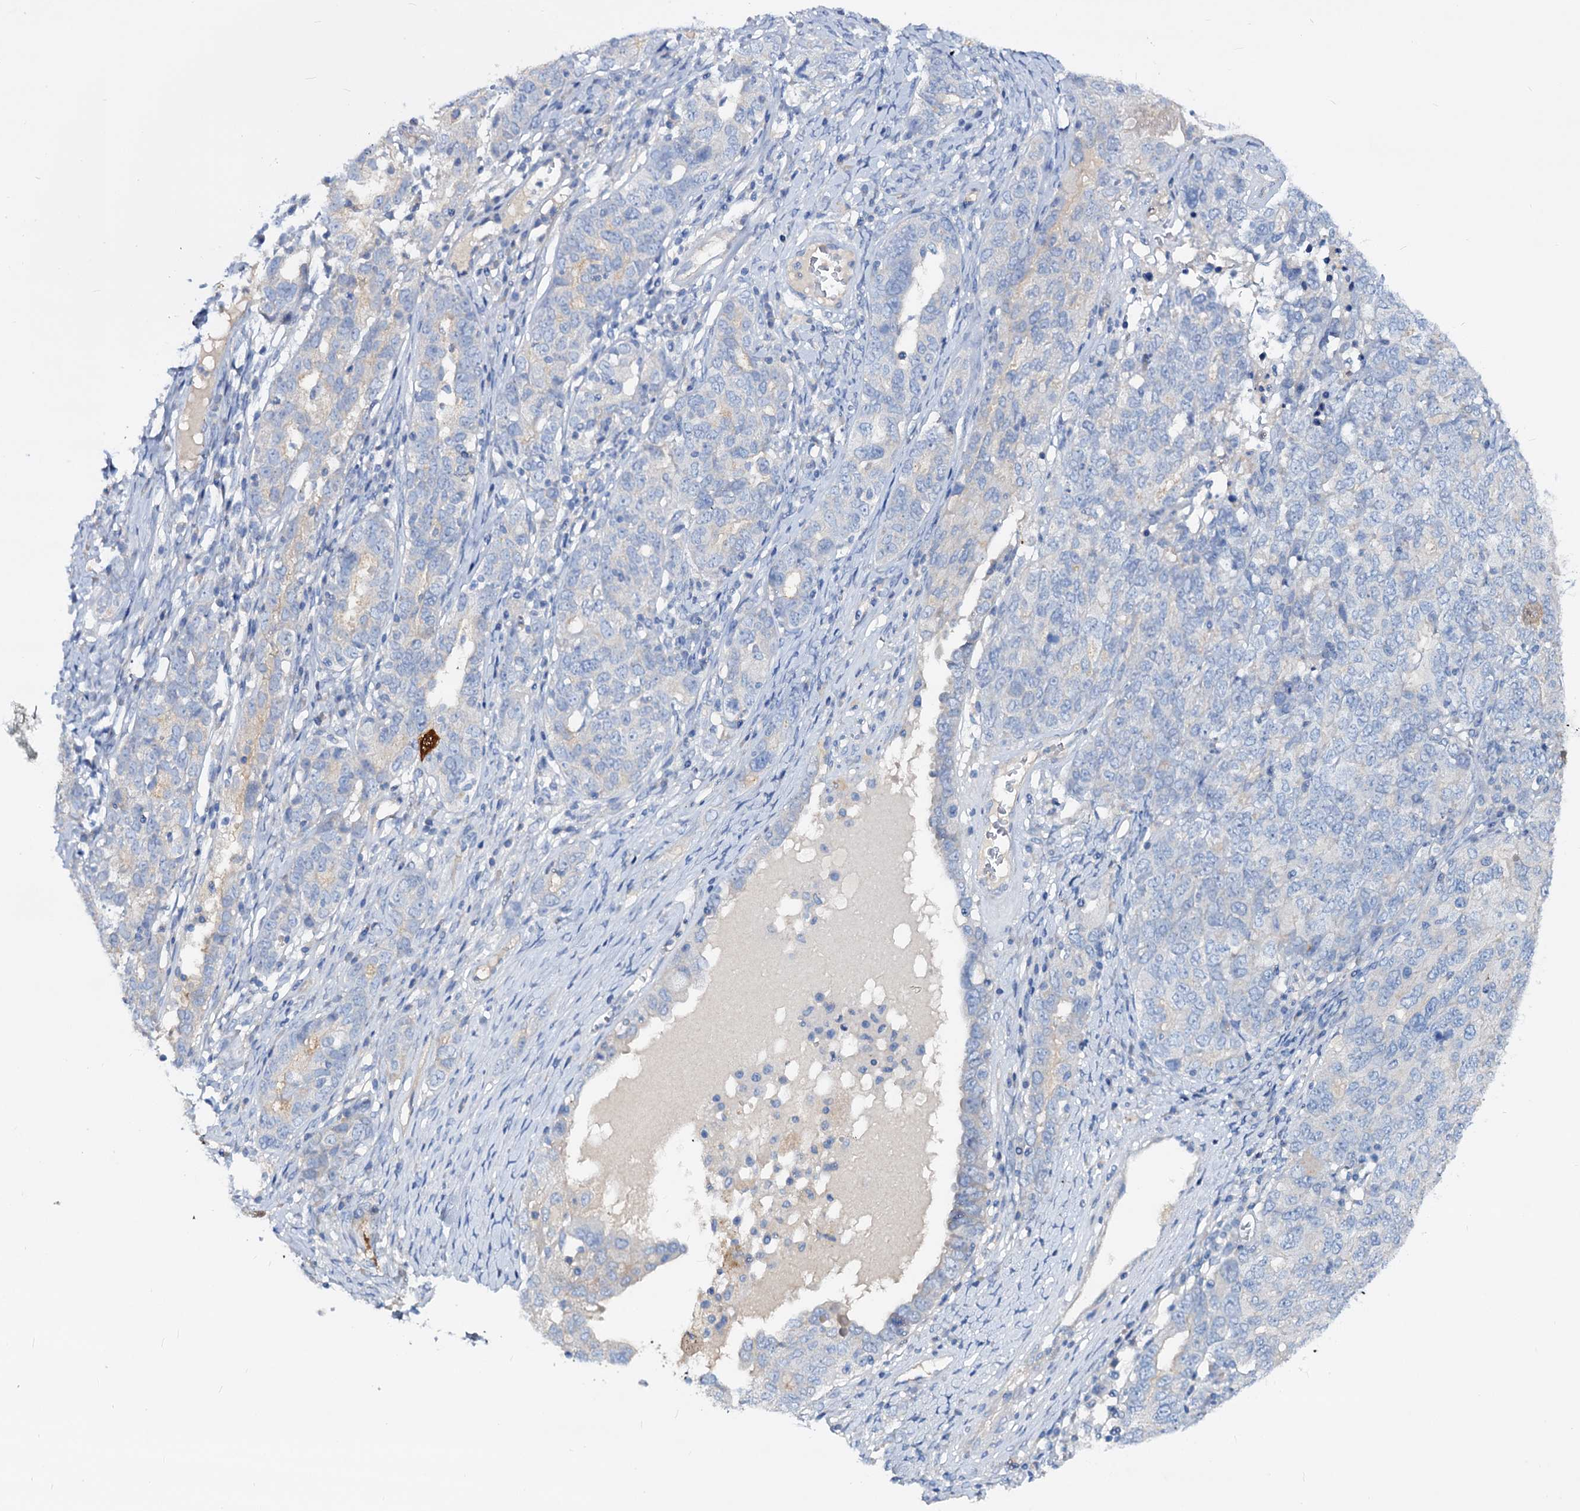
{"staining": {"intensity": "negative", "quantity": "none", "location": "none"}, "tissue": "ovarian cancer", "cell_type": "Tumor cells", "image_type": "cancer", "snomed": [{"axis": "morphology", "description": "Carcinoma, endometroid"}, {"axis": "topography", "description": "Ovary"}], "caption": "Protein analysis of ovarian endometroid carcinoma displays no significant expression in tumor cells.", "gene": "DYDC2", "patient": {"sex": "female", "age": 62}}